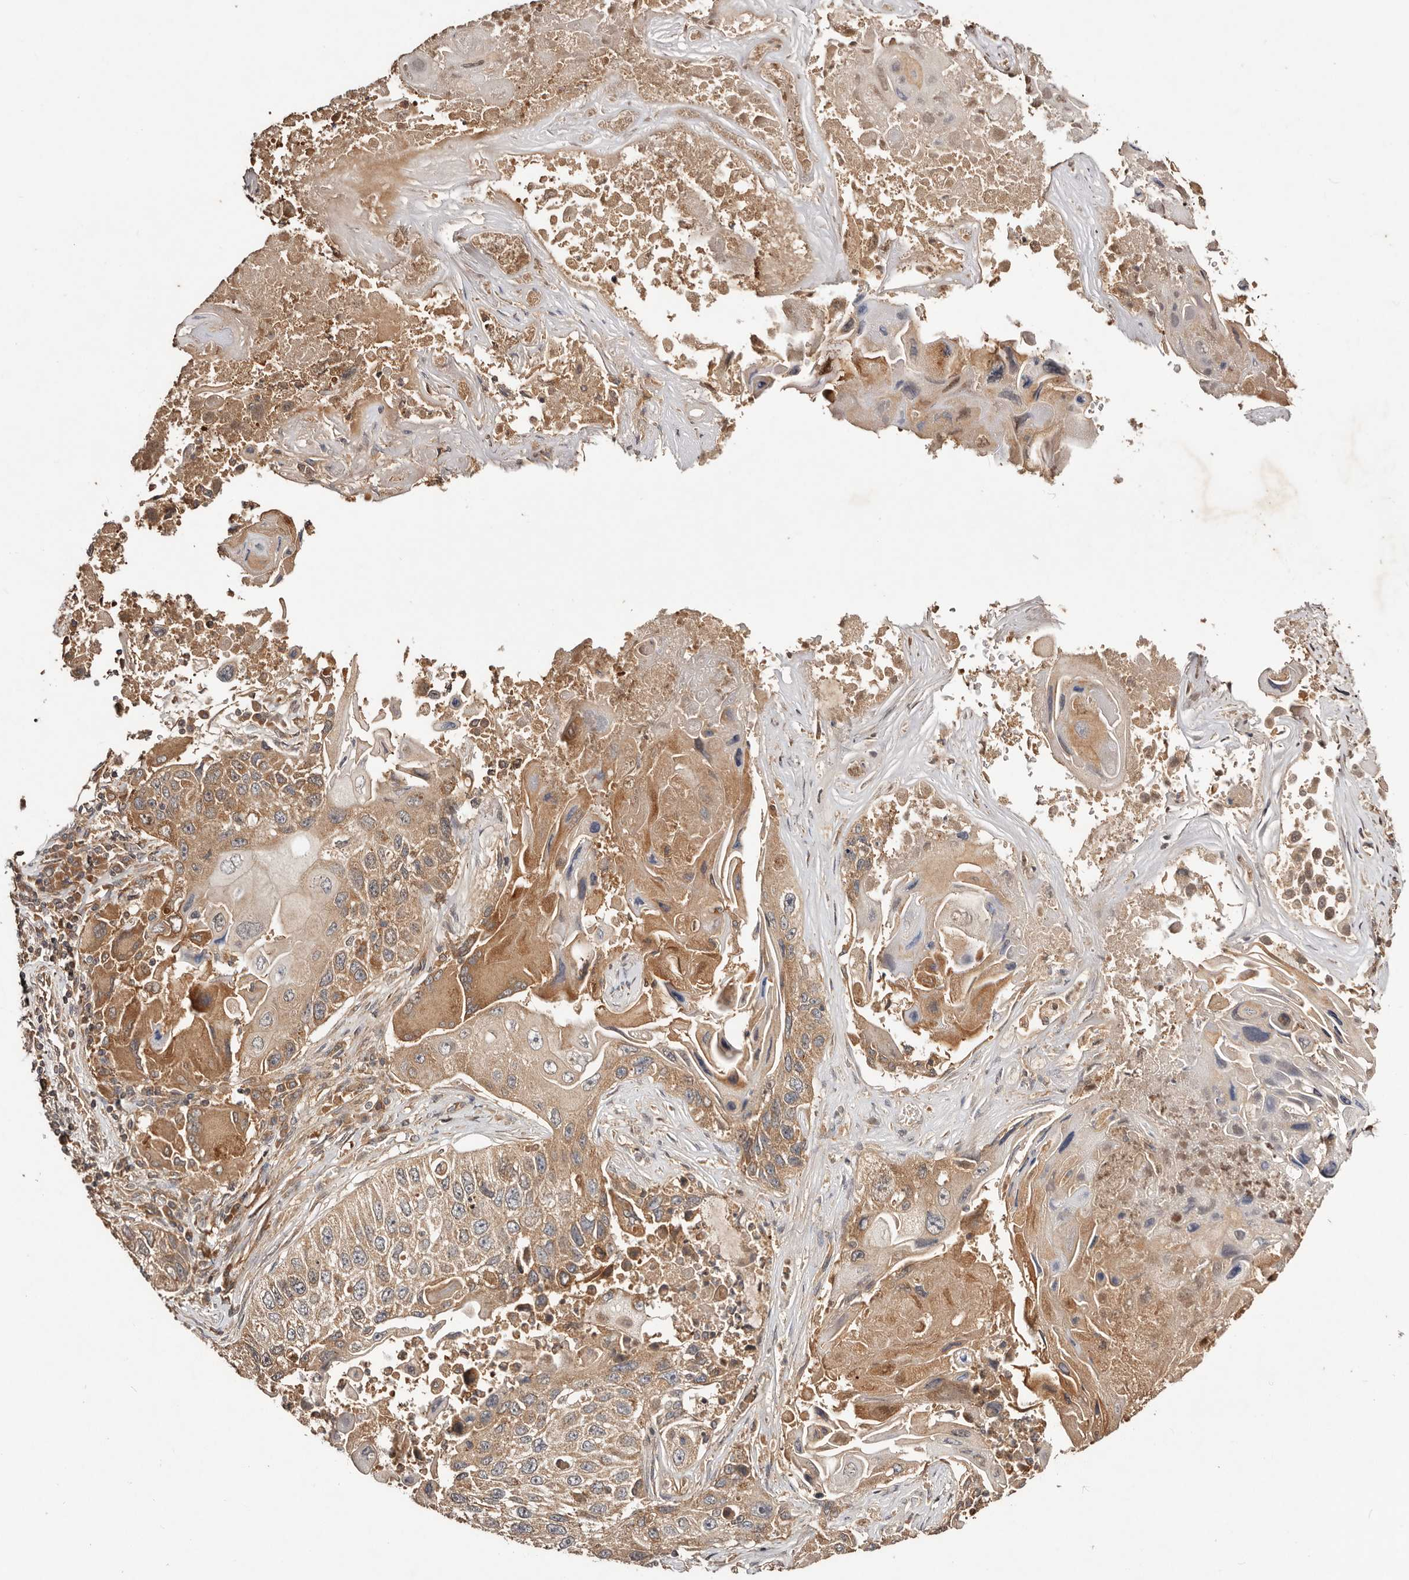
{"staining": {"intensity": "moderate", "quantity": ">75%", "location": "cytoplasmic/membranous"}, "tissue": "lung cancer", "cell_type": "Tumor cells", "image_type": "cancer", "snomed": [{"axis": "morphology", "description": "Squamous cell carcinoma, NOS"}, {"axis": "topography", "description": "Lung"}], "caption": "This micrograph exhibits squamous cell carcinoma (lung) stained with immunohistochemistry to label a protein in brown. The cytoplasmic/membranous of tumor cells show moderate positivity for the protein. Nuclei are counter-stained blue.", "gene": "PKIB", "patient": {"sex": "male", "age": 61}}